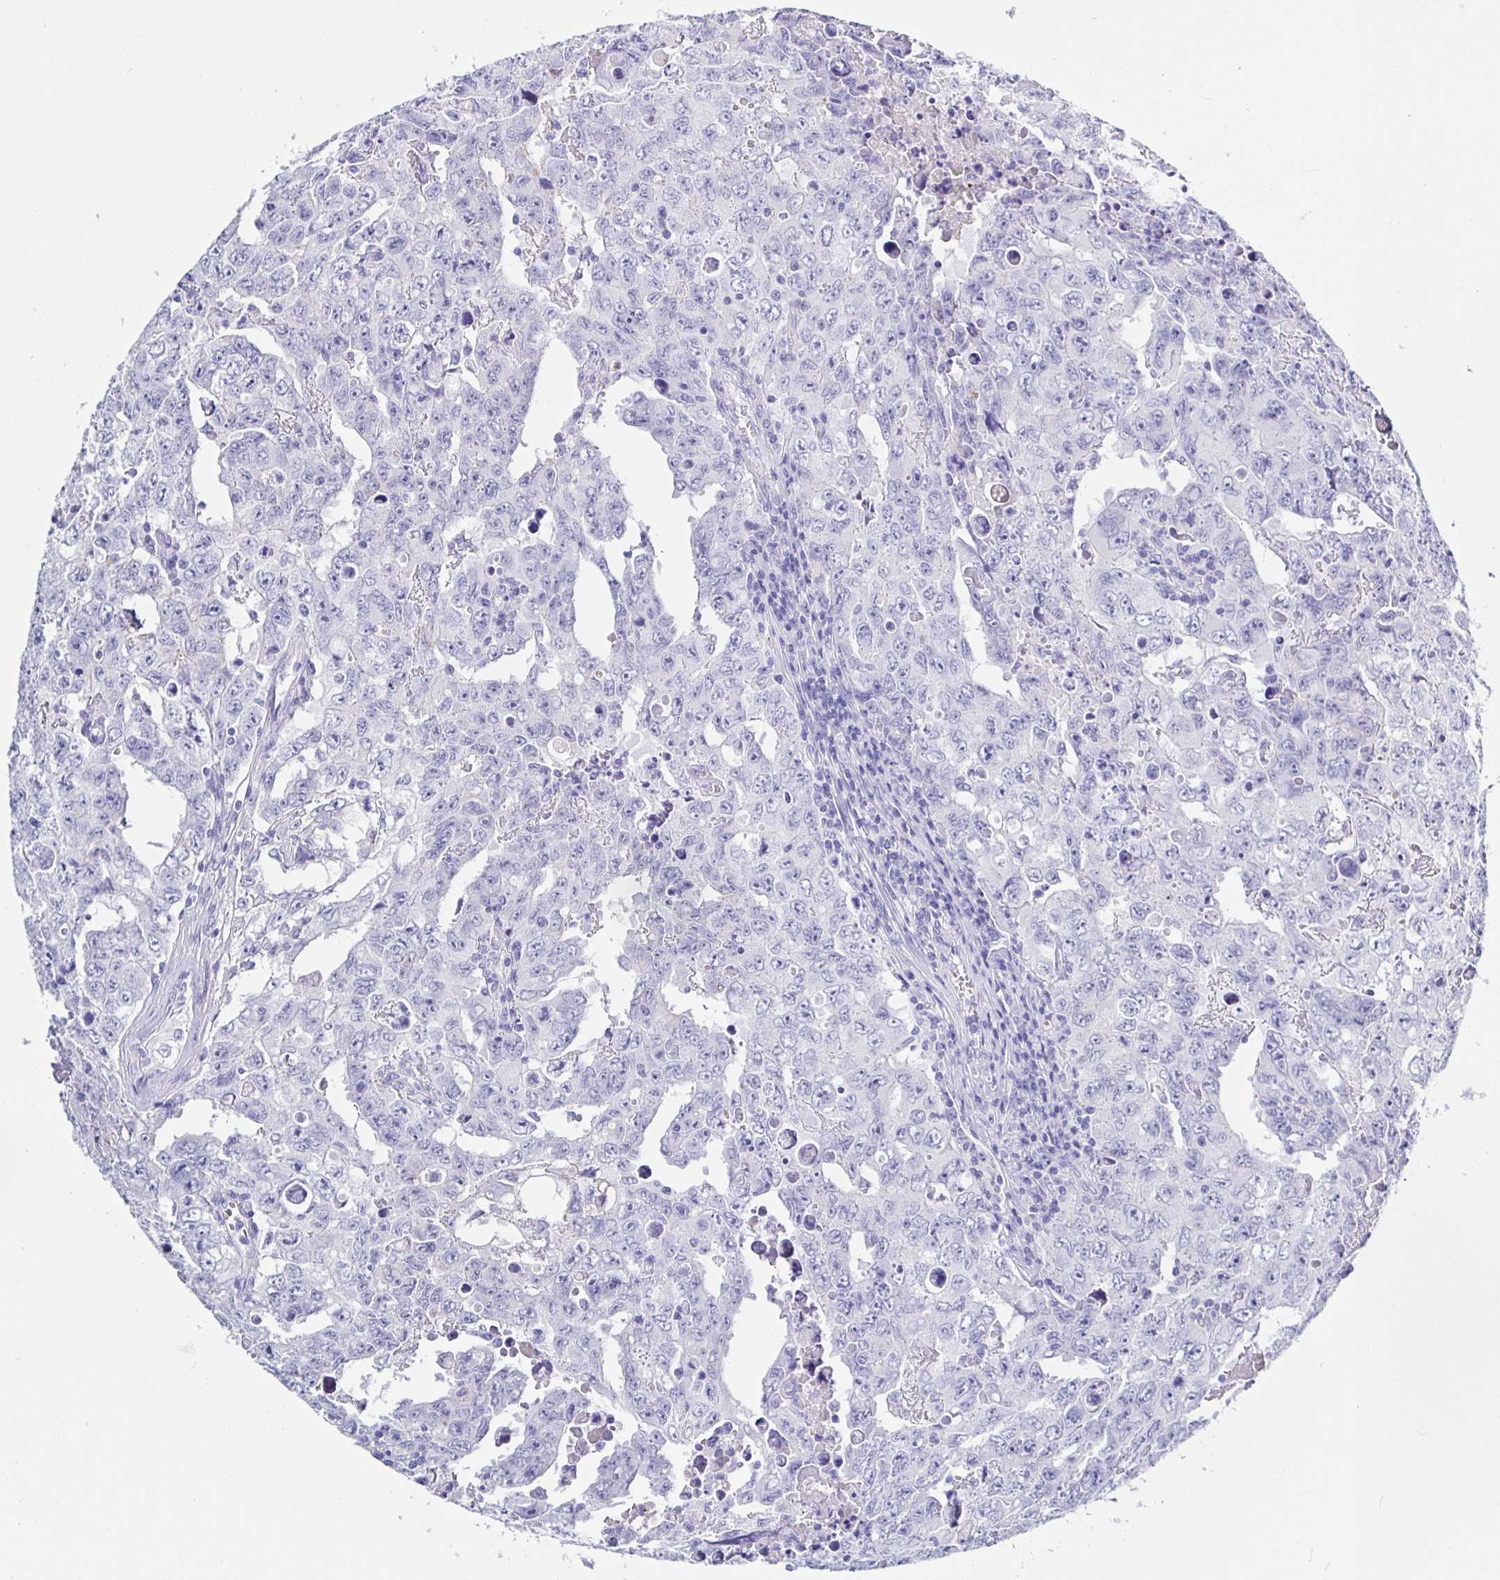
{"staining": {"intensity": "negative", "quantity": "none", "location": "none"}, "tissue": "testis cancer", "cell_type": "Tumor cells", "image_type": "cancer", "snomed": [{"axis": "morphology", "description": "Carcinoma, Embryonal, NOS"}, {"axis": "topography", "description": "Testis"}], "caption": "IHC image of neoplastic tissue: testis cancer stained with DAB (3,3'-diaminobenzidine) shows no significant protein staining in tumor cells. Brightfield microscopy of immunohistochemistry (IHC) stained with DAB (brown) and hematoxylin (blue), captured at high magnification.", "gene": "MAOA", "patient": {"sex": "male", "age": 24}}